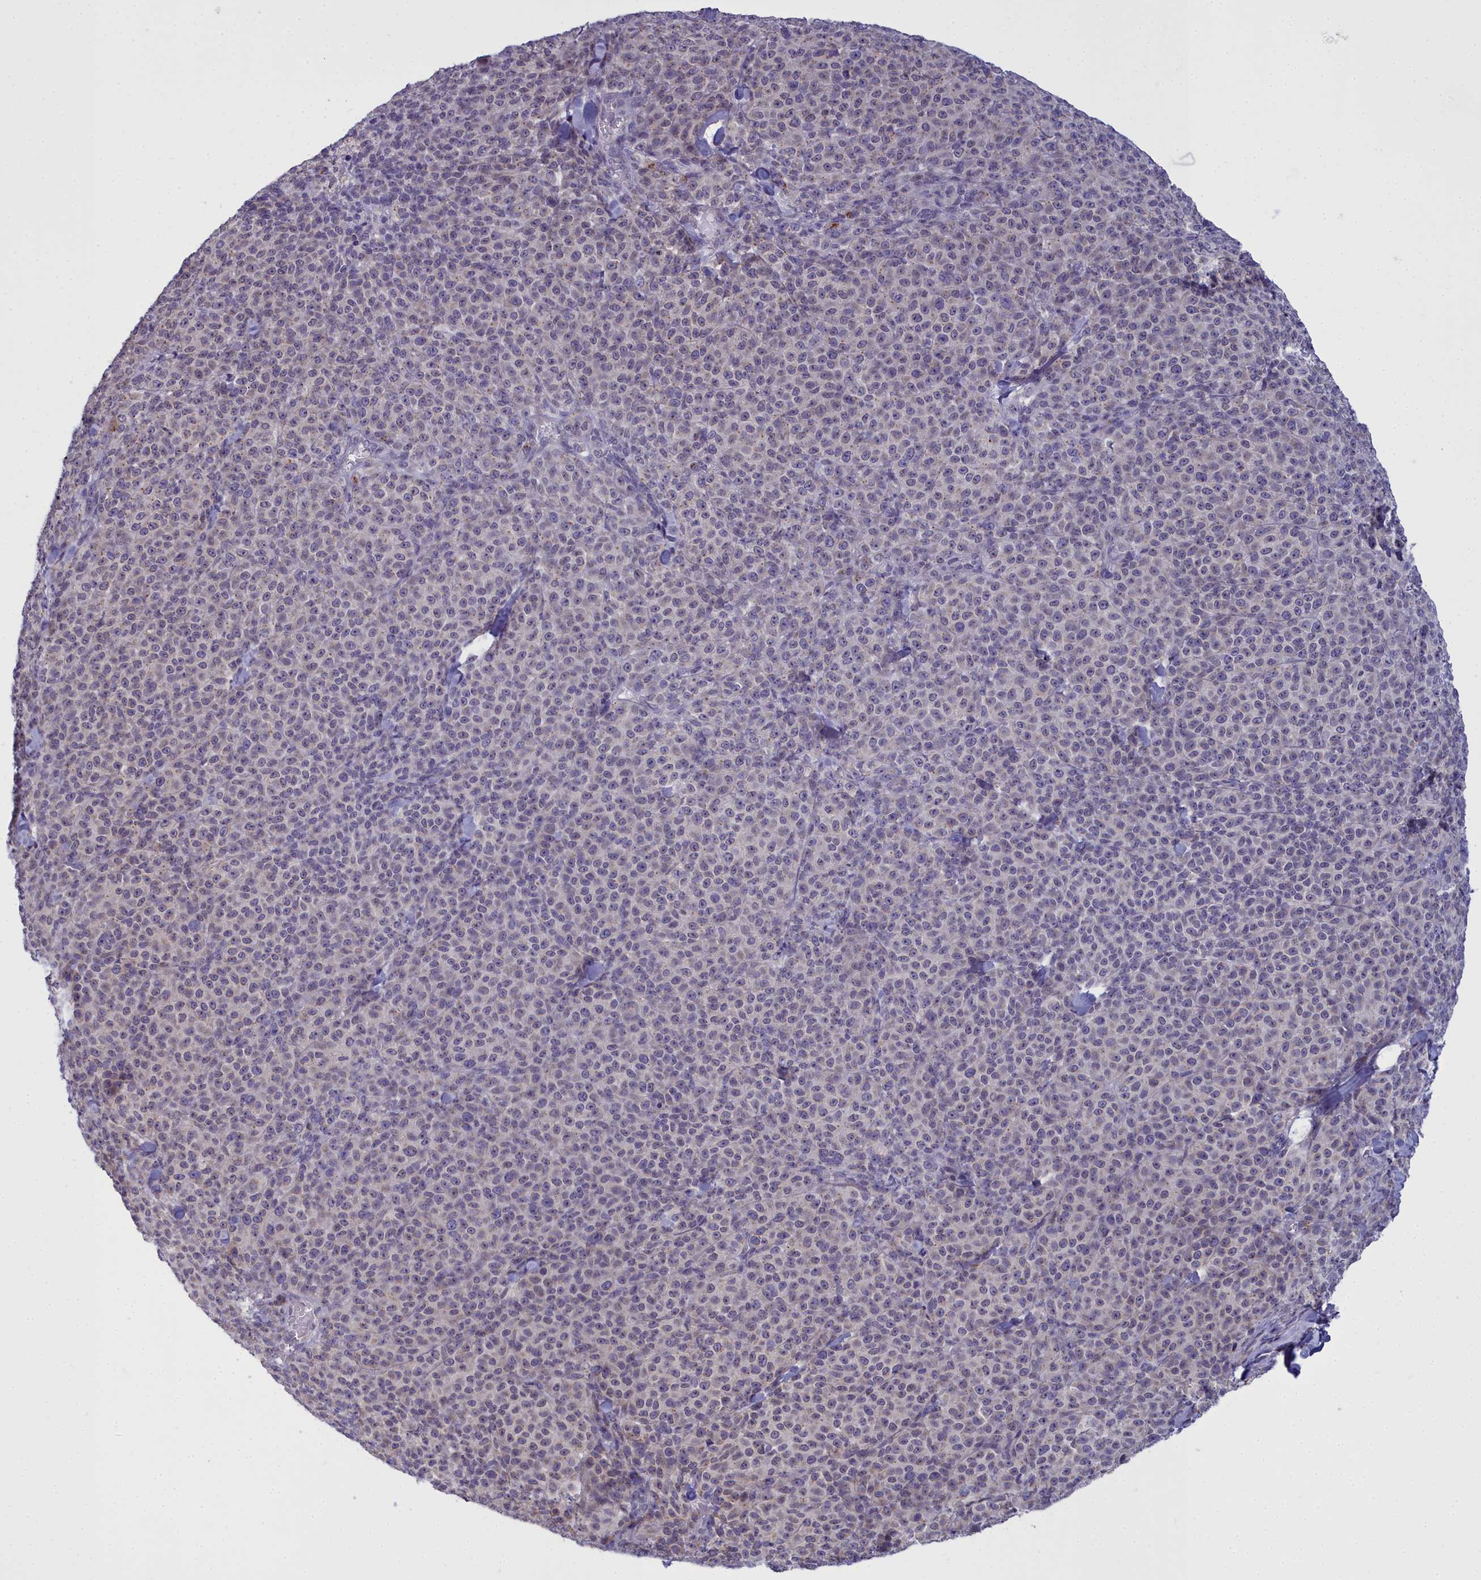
{"staining": {"intensity": "negative", "quantity": "none", "location": "none"}, "tissue": "melanoma", "cell_type": "Tumor cells", "image_type": "cancer", "snomed": [{"axis": "morphology", "description": "Normal tissue, NOS"}, {"axis": "morphology", "description": "Malignant melanoma, NOS"}, {"axis": "topography", "description": "Skin"}], "caption": "Tumor cells are negative for protein expression in human melanoma.", "gene": "WDPCP", "patient": {"sex": "female", "age": 34}}